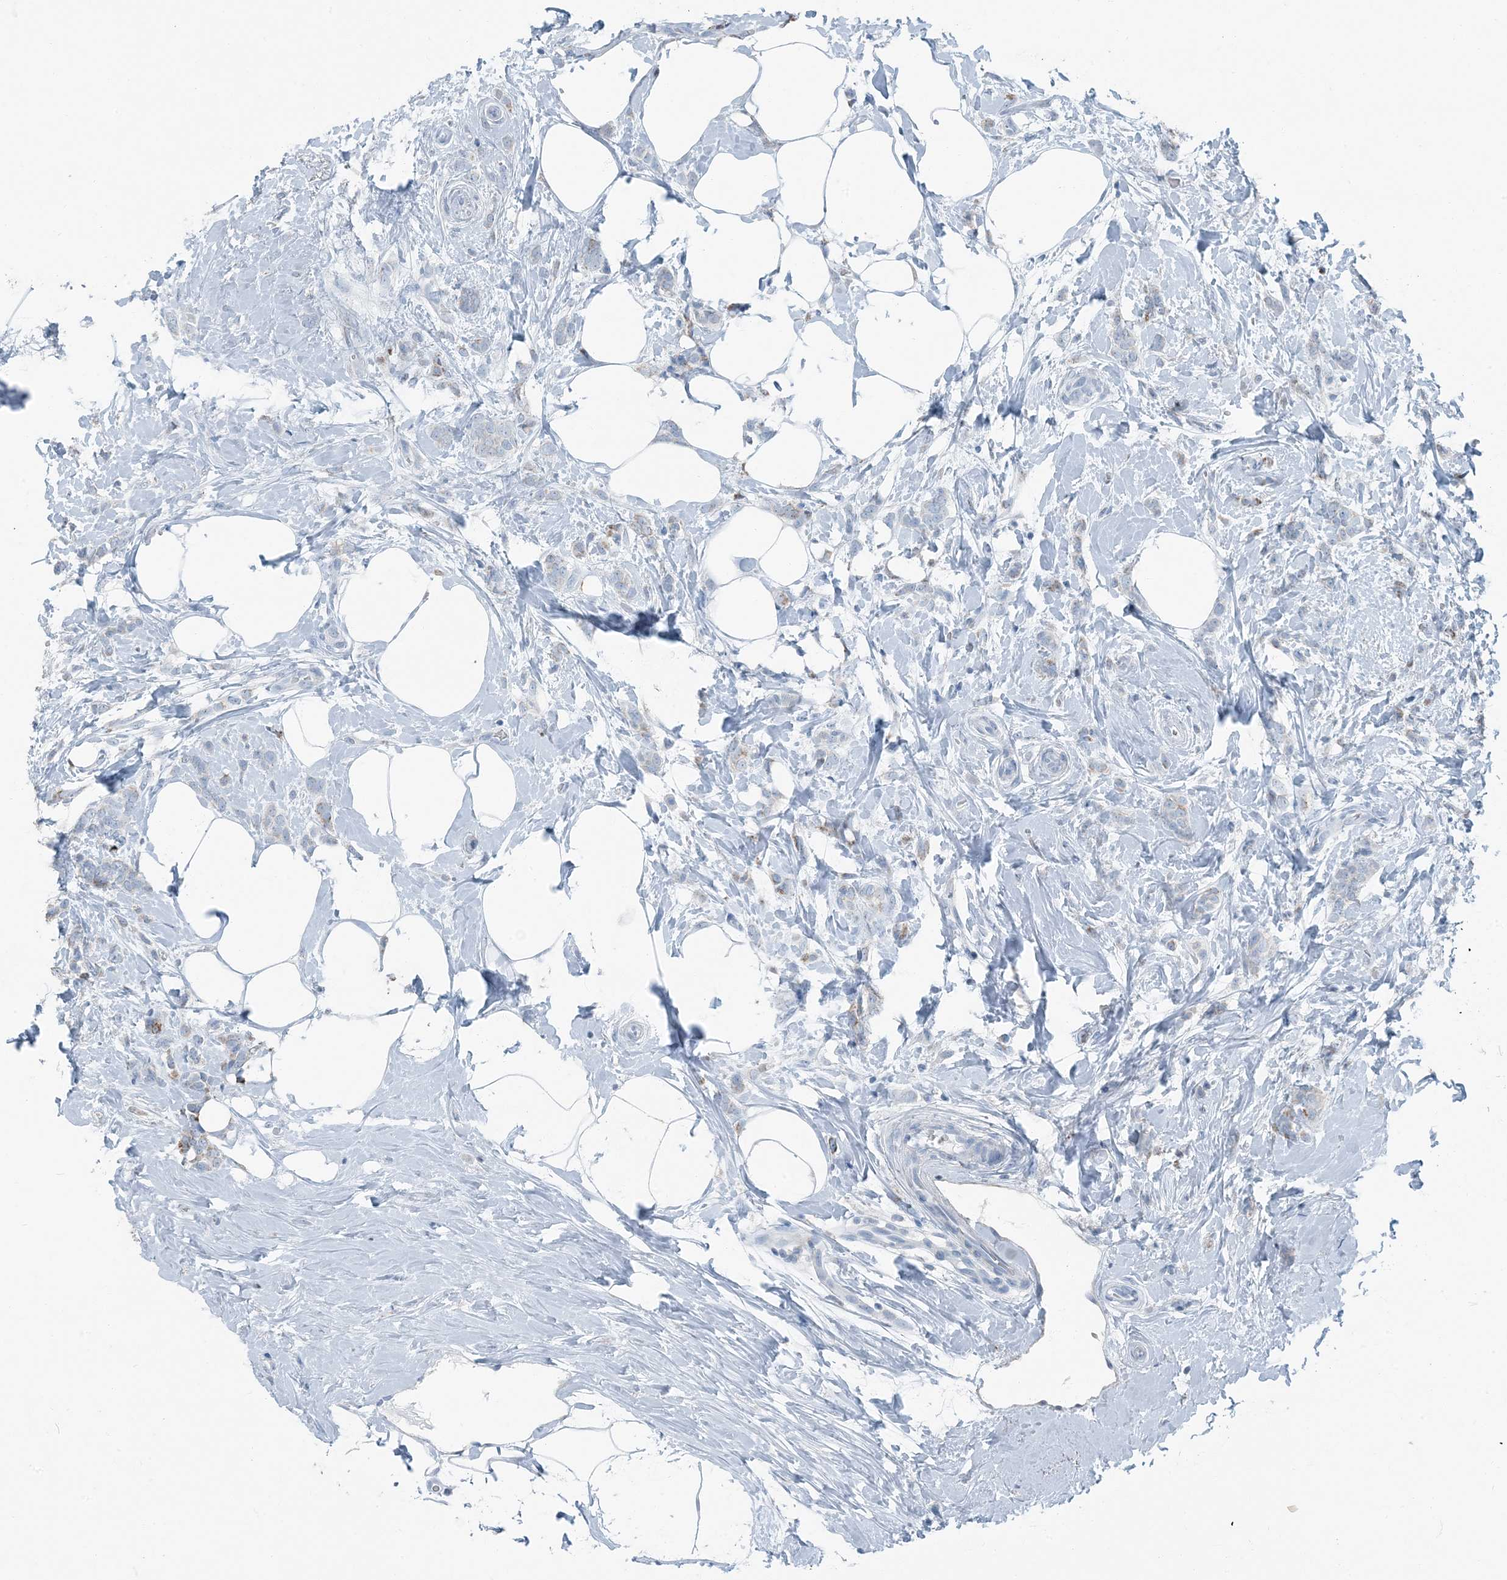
{"staining": {"intensity": "moderate", "quantity": "<25%", "location": "cytoplasmic/membranous"}, "tissue": "breast cancer", "cell_type": "Tumor cells", "image_type": "cancer", "snomed": [{"axis": "morphology", "description": "Lobular carcinoma, in situ"}, {"axis": "morphology", "description": "Lobular carcinoma"}, {"axis": "topography", "description": "Breast"}], "caption": "Immunohistochemical staining of breast lobular carcinoma exhibits low levels of moderate cytoplasmic/membranous protein staining in approximately <25% of tumor cells. Nuclei are stained in blue.", "gene": "FAM162A", "patient": {"sex": "female", "age": 41}}